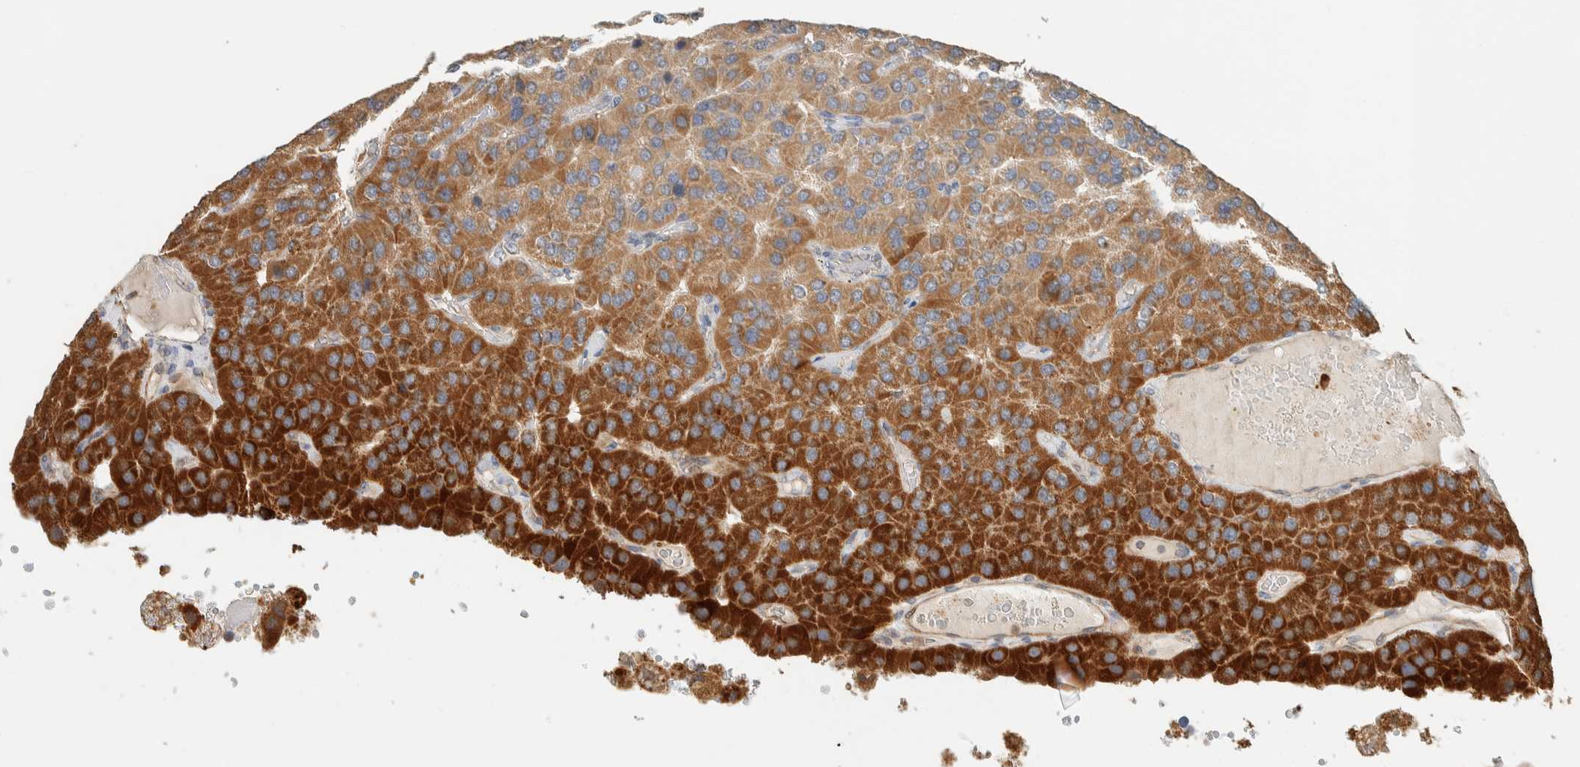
{"staining": {"intensity": "strong", "quantity": "25%-75%", "location": "cytoplasmic/membranous"}, "tissue": "parathyroid gland", "cell_type": "Glandular cells", "image_type": "normal", "snomed": [{"axis": "morphology", "description": "Normal tissue, NOS"}, {"axis": "morphology", "description": "Adenoma, NOS"}, {"axis": "topography", "description": "Parathyroid gland"}], "caption": "This micrograph displays benign parathyroid gland stained with IHC to label a protein in brown. The cytoplasmic/membranous of glandular cells show strong positivity for the protein. Nuclei are counter-stained blue.", "gene": "PDE7B", "patient": {"sex": "female", "age": 86}}